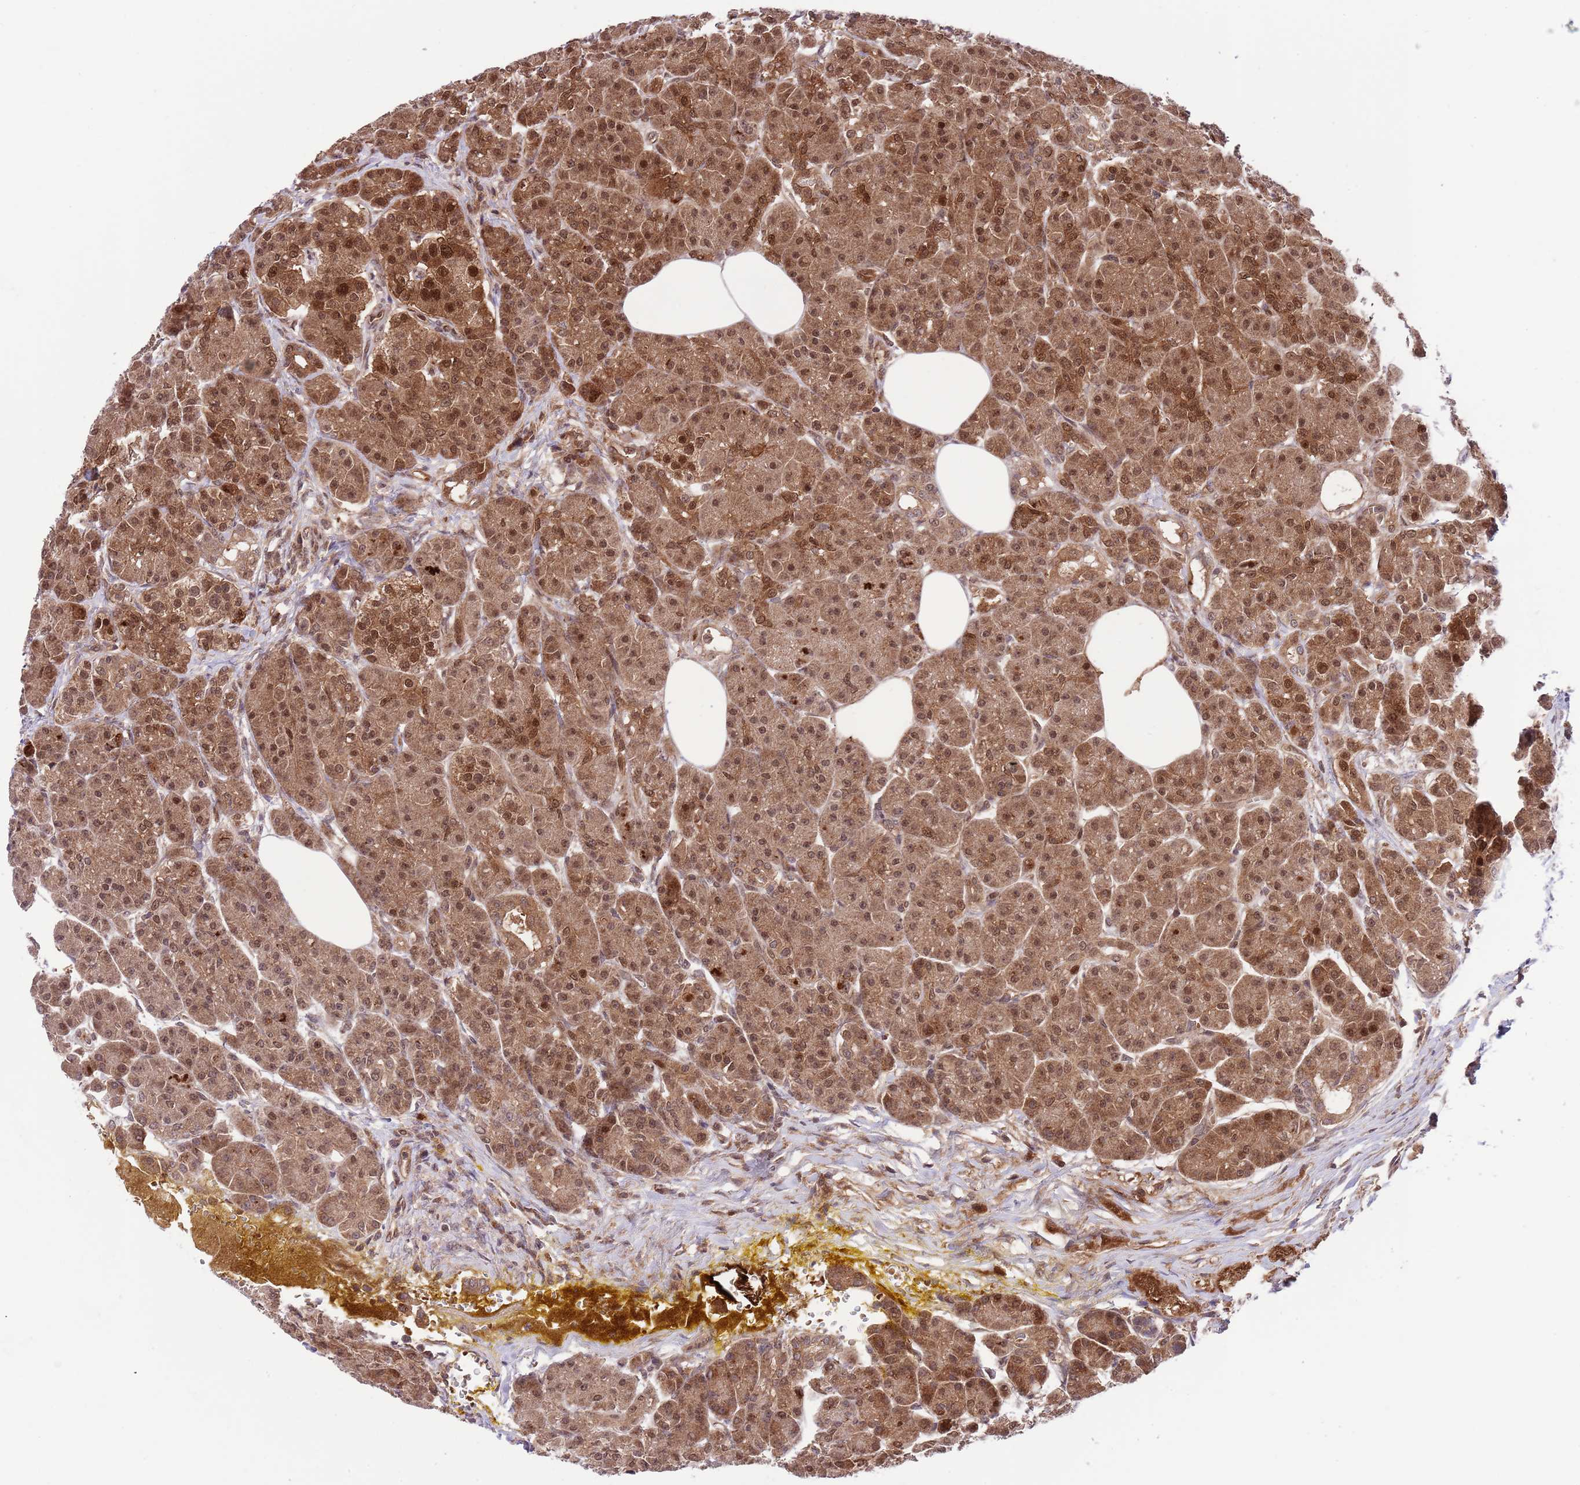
{"staining": {"intensity": "moderate", "quantity": ">75%", "location": "cytoplasmic/membranous,nuclear"}, "tissue": "pancreas", "cell_type": "Exocrine glandular cells", "image_type": "normal", "snomed": [{"axis": "morphology", "description": "Normal tissue, NOS"}, {"axis": "topography", "description": "Pancreas"}], "caption": "Immunohistochemistry of unremarkable pancreas displays medium levels of moderate cytoplasmic/membranous,nuclear staining in approximately >75% of exocrine glandular cells. (Brightfield microscopy of DAB IHC at high magnification).", "gene": "HDHD2", "patient": {"sex": "male", "age": 63}}